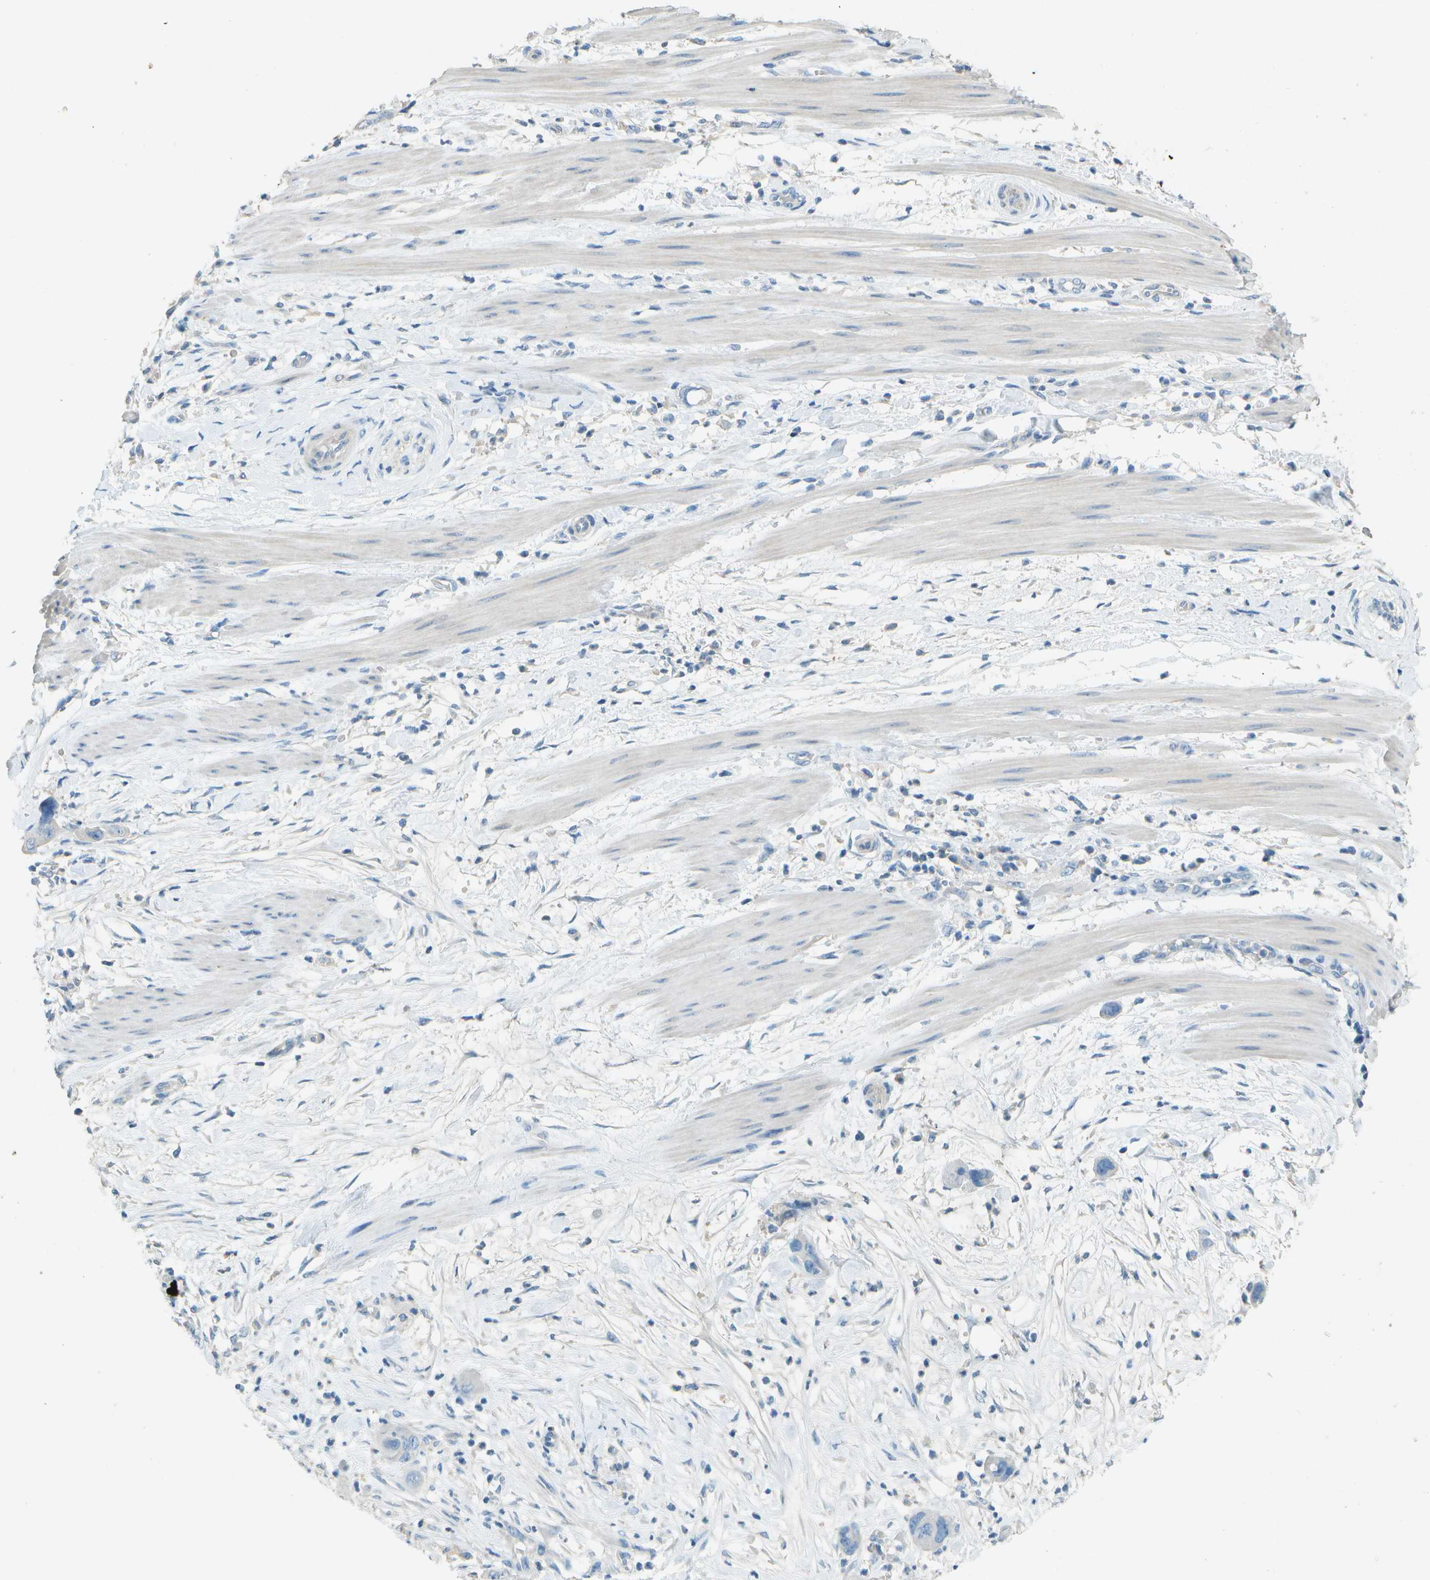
{"staining": {"intensity": "negative", "quantity": "none", "location": "none"}, "tissue": "pancreatic cancer", "cell_type": "Tumor cells", "image_type": "cancer", "snomed": [{"axis": "morphology", "description": "Adenocarcinoma, NOS"}, {"axis": "topography", "description": "Pancreas"}], "caption": "Tumor cells are negative for protein expression in human pancreatic adenocarcinoma.", "gene": "LGI2", "patient": {"sex": "female", "age": 71}}